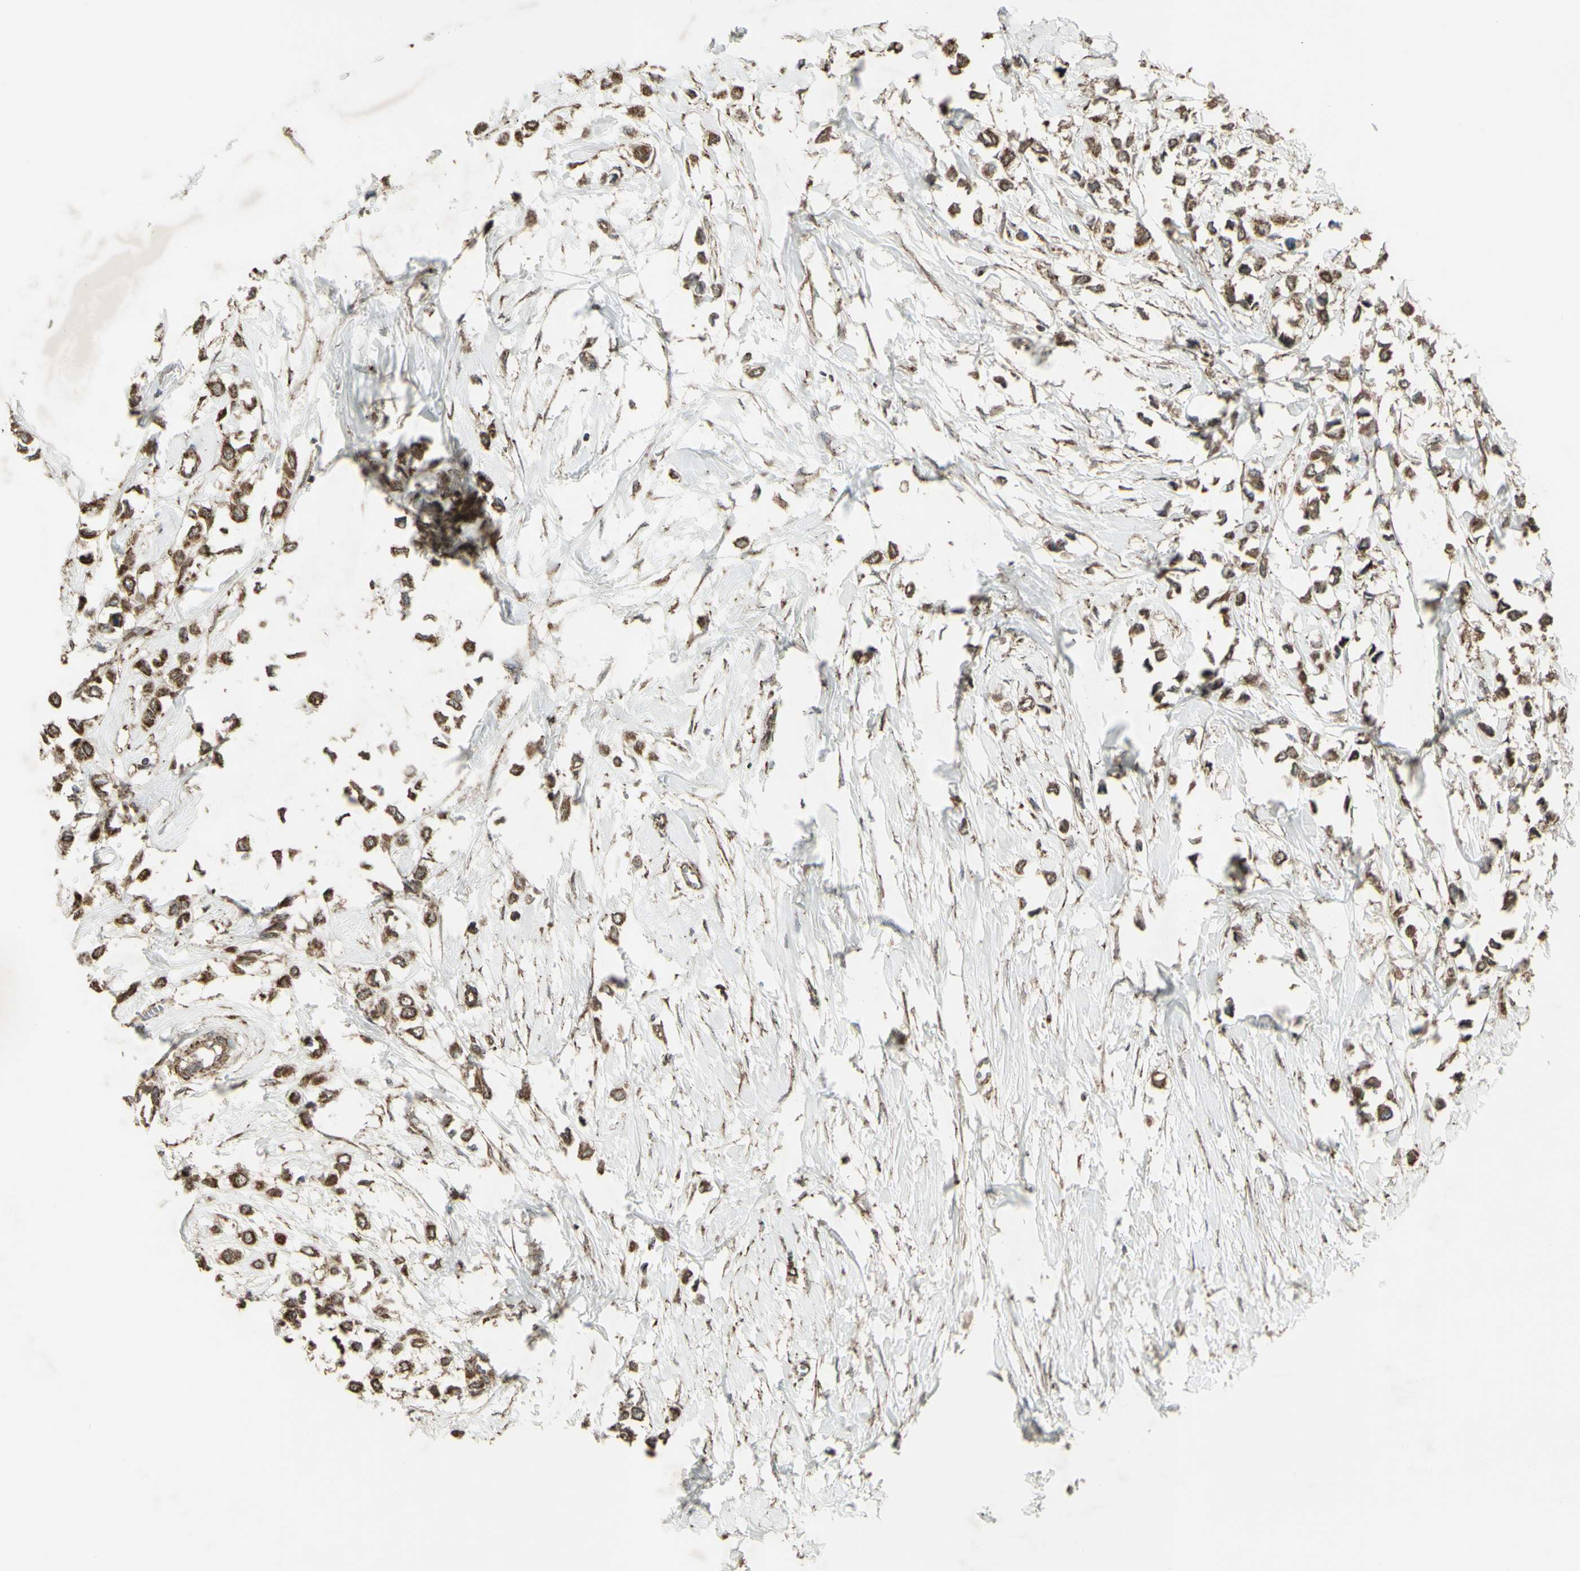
{"staining": {"intensity": "moderate", "quantity": ">75%", "location": "cytoplasmic/membranous"}, "tissue": "breast cancer", "cell_type": "Tumor cells", "image_type": "cancer", "snomed": [{"axis": "morphology", "description": "Lobular carcinoma"}, {"axis": "topography", "description": "Breast"}], "caption": "This micrograph demonstrates IHC staining of human lobular carcinoma (breast), with medium moderate cytoplasmic/membranous expression in about >75% of tumor cells.", "gene": "FXYD3", "patient": {"sex": "female", "age": 51}}